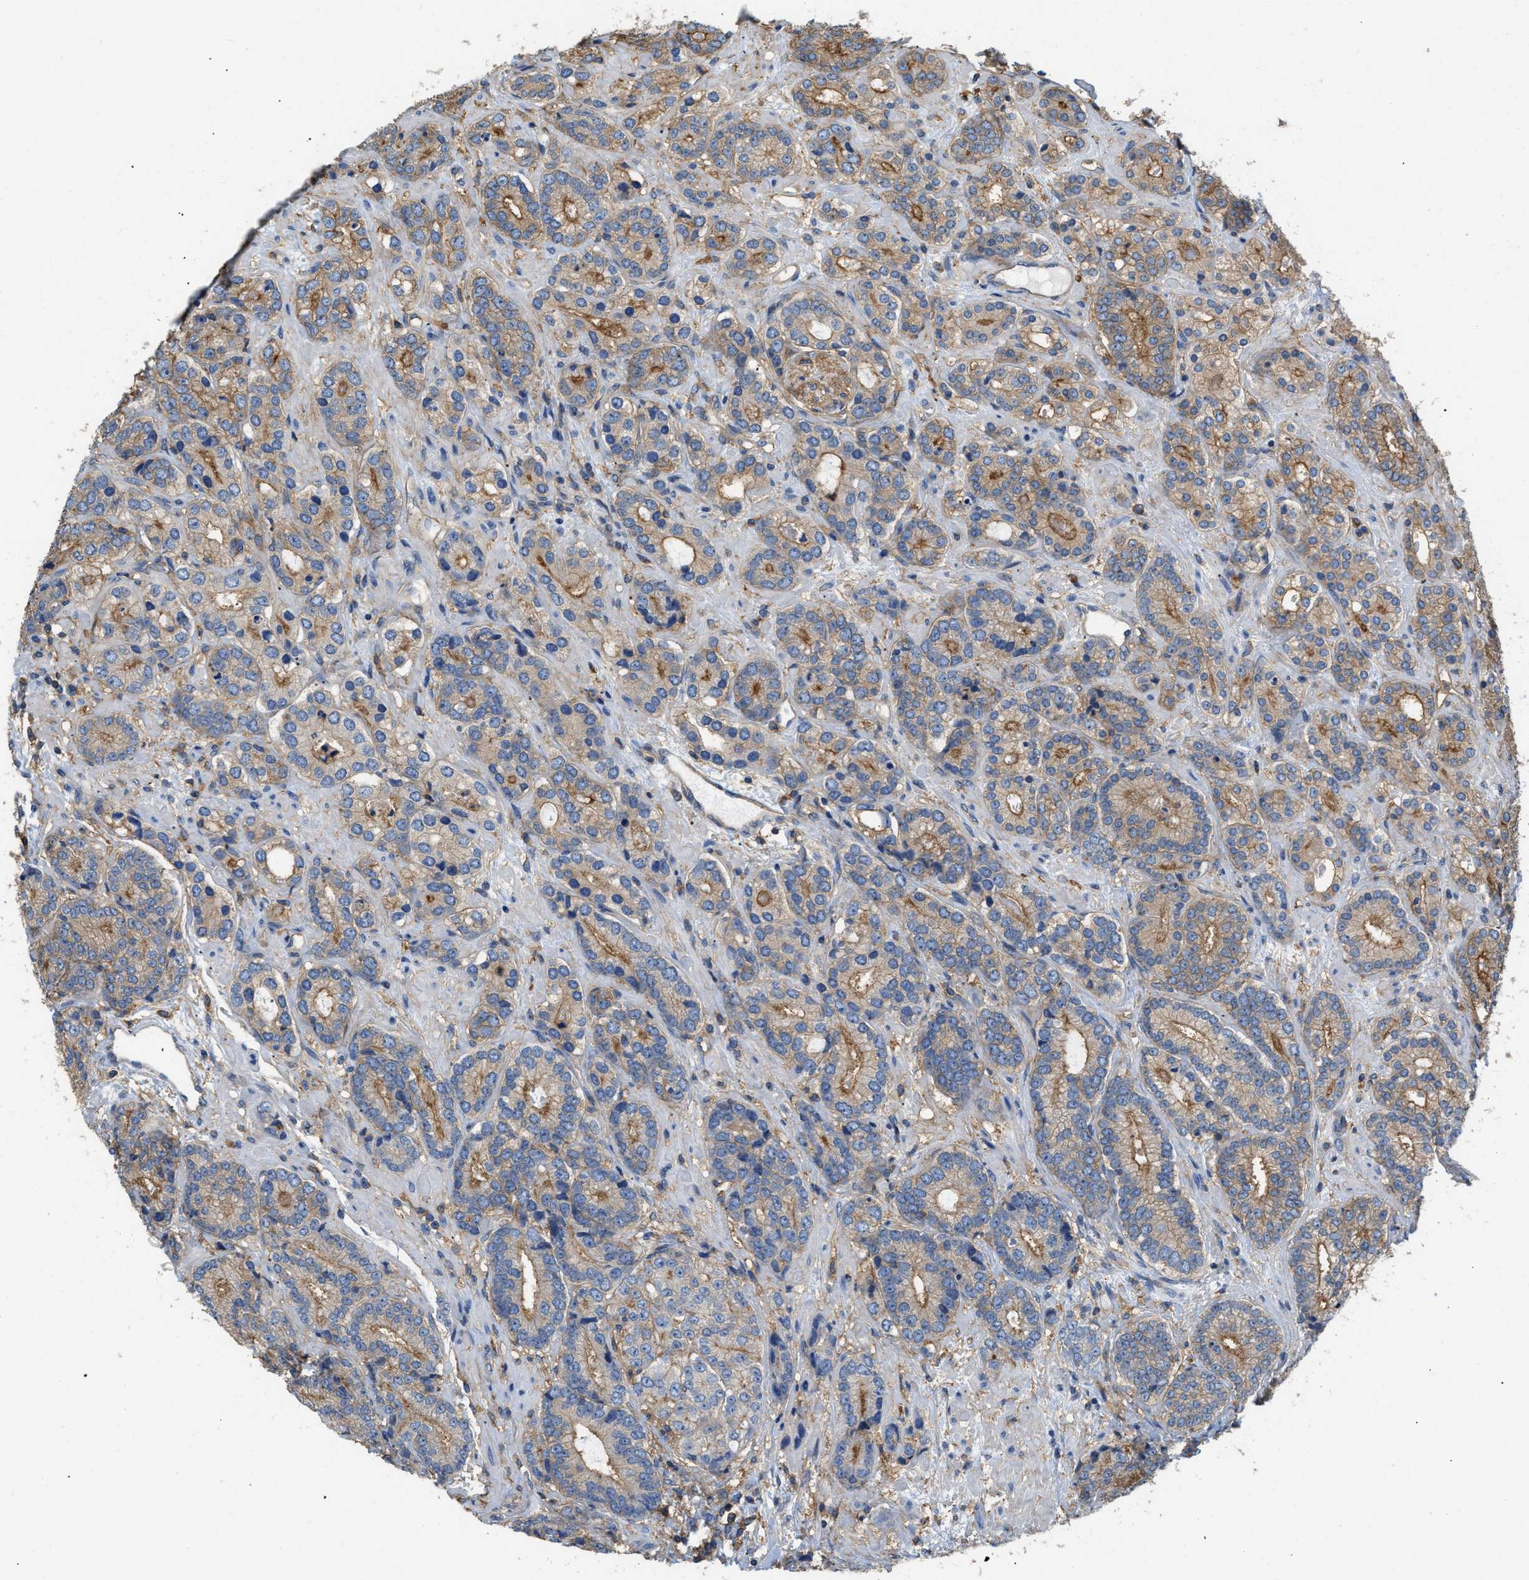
{"staining": {"intensity": "moderate", "quantity": "25%-75%", "location": "cytoplasmic/membranous"}, "tissue": "prostate cancer", "cell_type": "Tumor cells", "image_type": "cancer", "snomed": [{"axis": "morphology", "description": "Adenocarcinoma, High grade"}, {"axis": "topography", "description": "Prostate"}], "caption": "This is an image of IHC staining of prostate cancer, which shows moderate staining in the cytoplasmic/membranous of tumor cells.", "gene": "GNB4", "patient": {"sex": "male", "age": 61}}